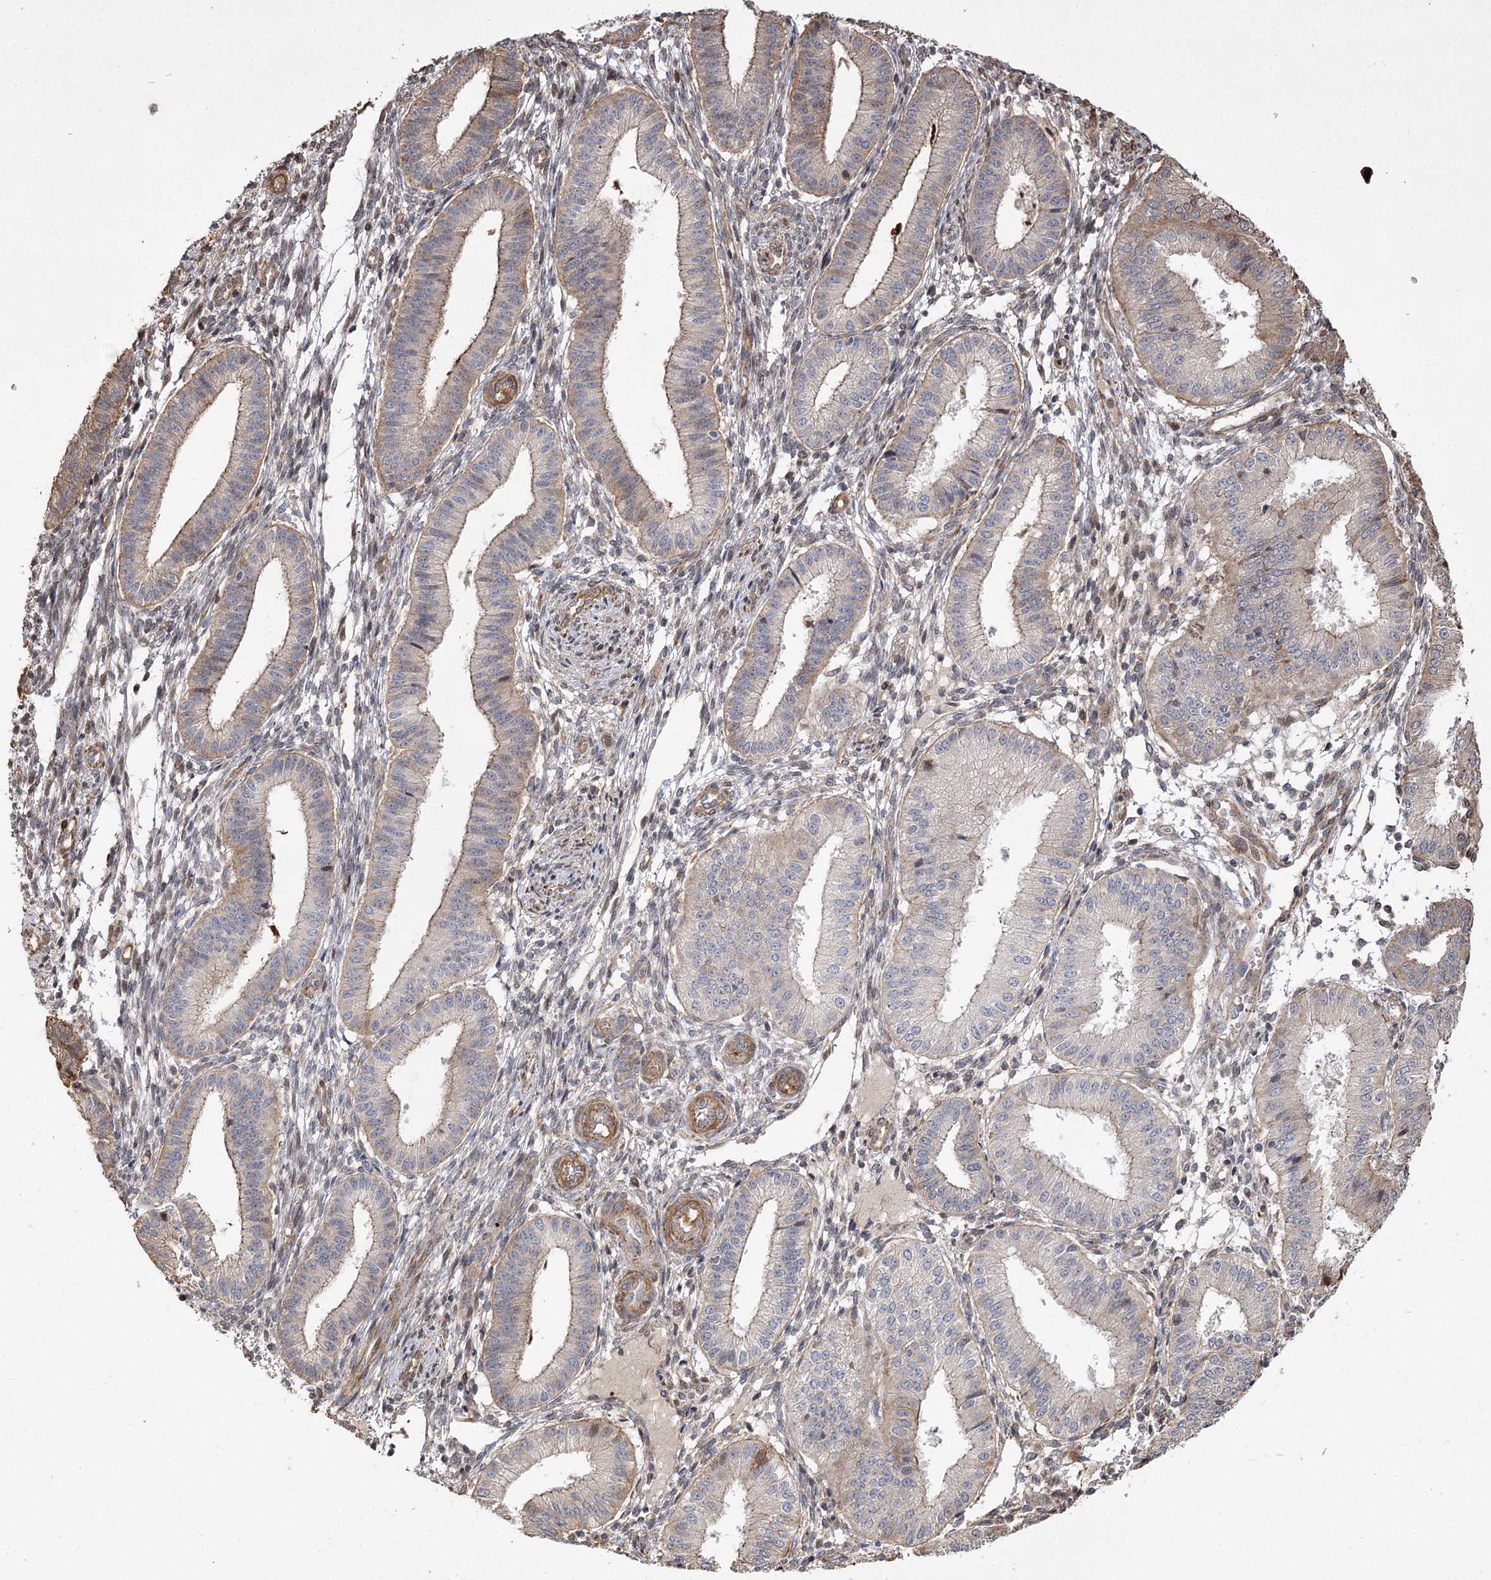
{"staining": {"intensity": "weak", "quantity": "<25%", "location": "cytoplasmic/membranous"}, "tissue": "endometrium", "cell_type": "Cells in endometrial stroma", "image_type": "normal", "snomed": [{"axis": "morphology", "description": "Normal tissue, NOS"}, {"axis": "topography", "description": "Endometrium"}], "caption": "A histopathology image of human endometrium is negative for staining in cells in endometrial stroma. (Stains: DAB immunohistochemistry (IHC) with hematoxylin counter stain, Microscopy: brightfield microscopy at high magnification).", "gene": "RNF24", "patient": {"sex": "female", "age": 39}}